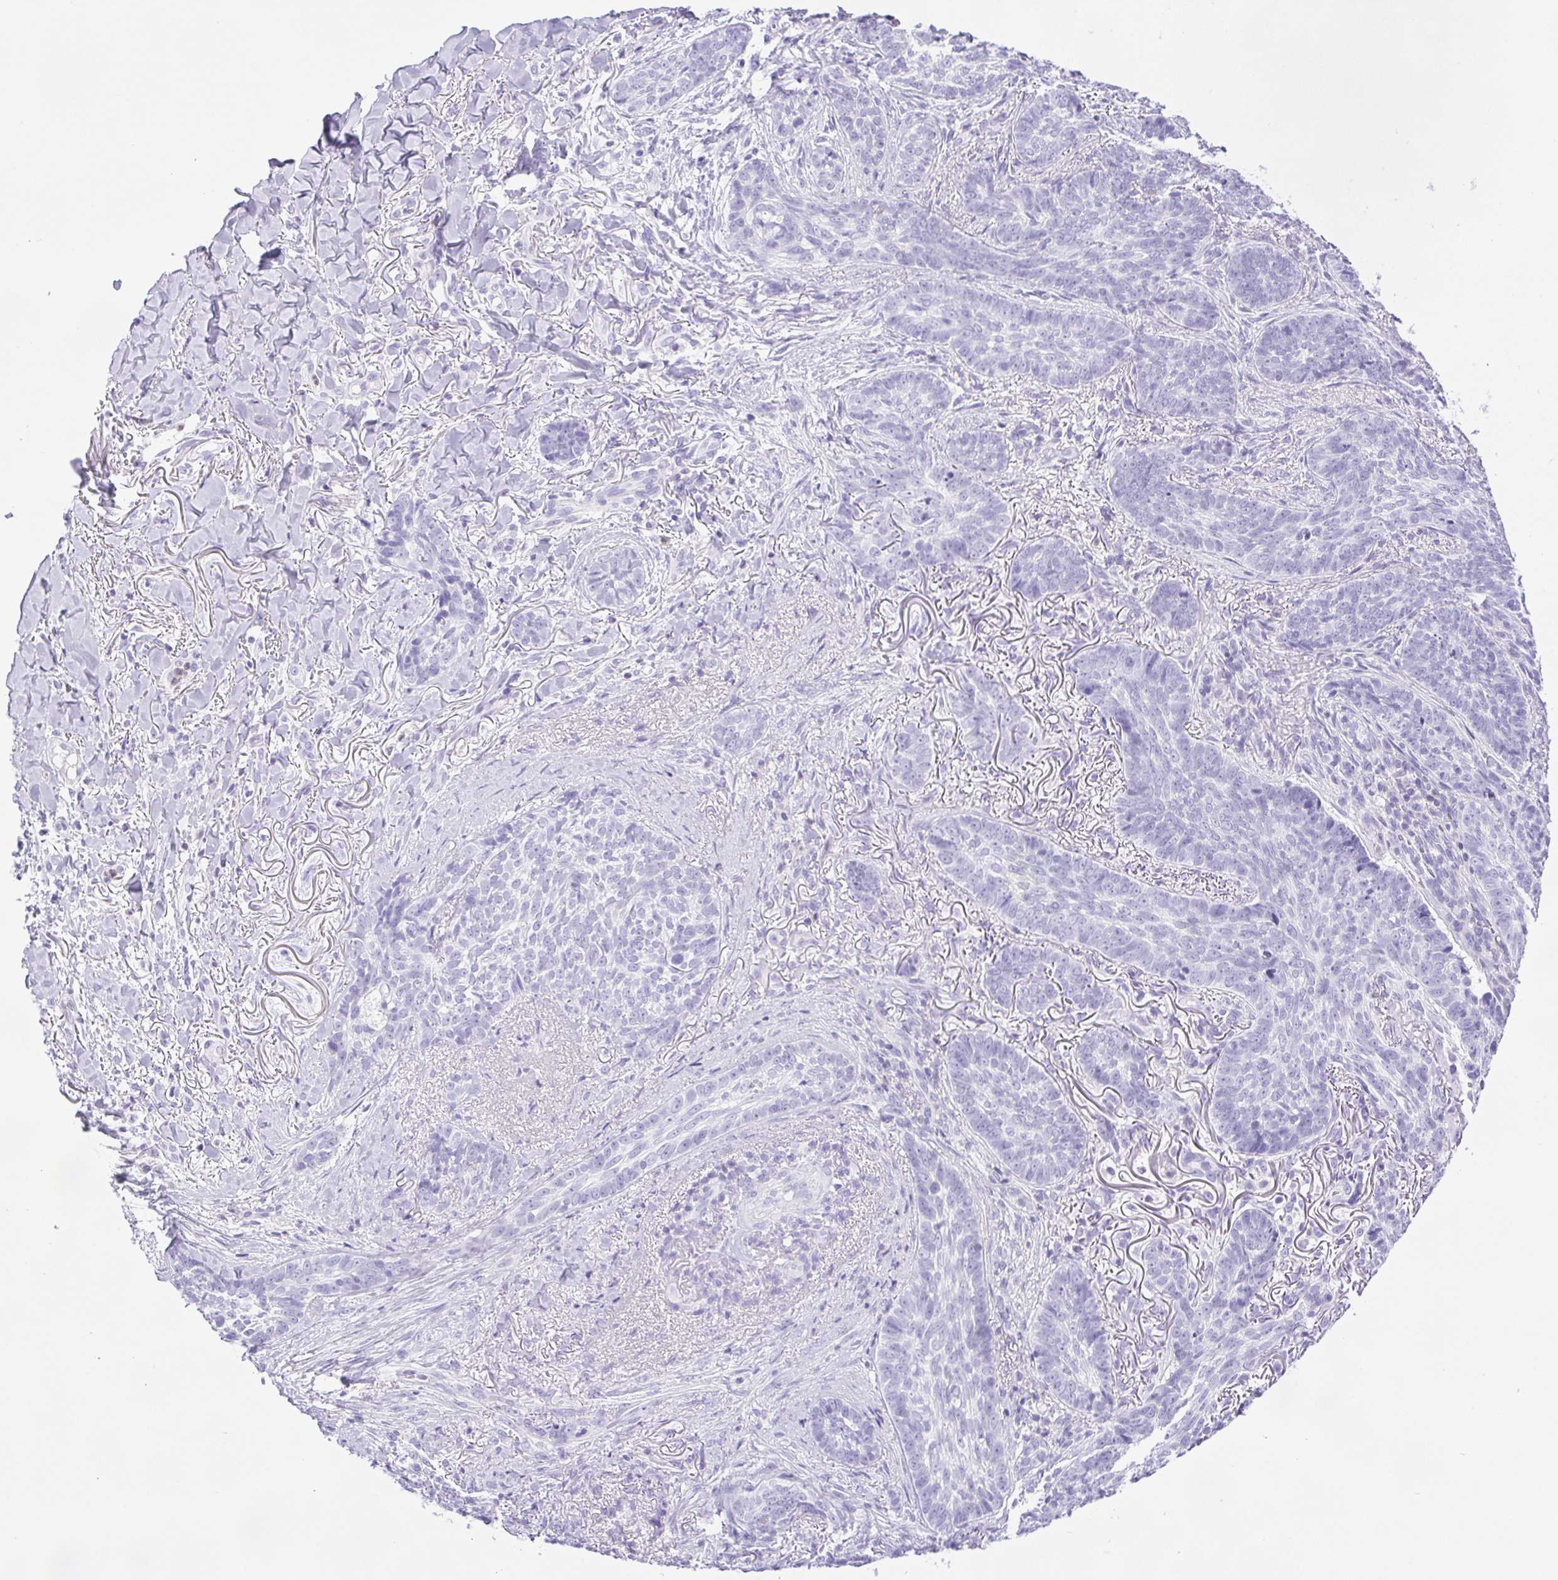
{"staining": {"intensity": "negative", "quantity": "none", "location": "none"}, "tissue": "skin cancer", "cell_type": "Tumor cells", "image_type": "cancer", "snomed": [{"axis": "morphology", "description": "Basal cell carcinoma"}, {"axis": "topography", "description": "Skin"}, {"axis": "topography", "description": "Skin of face"}], "caption": "This is a histopathology image of immunohistochemistry staining of basal cell carcinoma (skin), which shows no positivity in tumor cells. (DAB (3,3'-diaminobenzidine) immunohistochemistry (IHC), high magnification).", "gene": "SYNPR", "patient": {"sex": "male", "age": 88}}